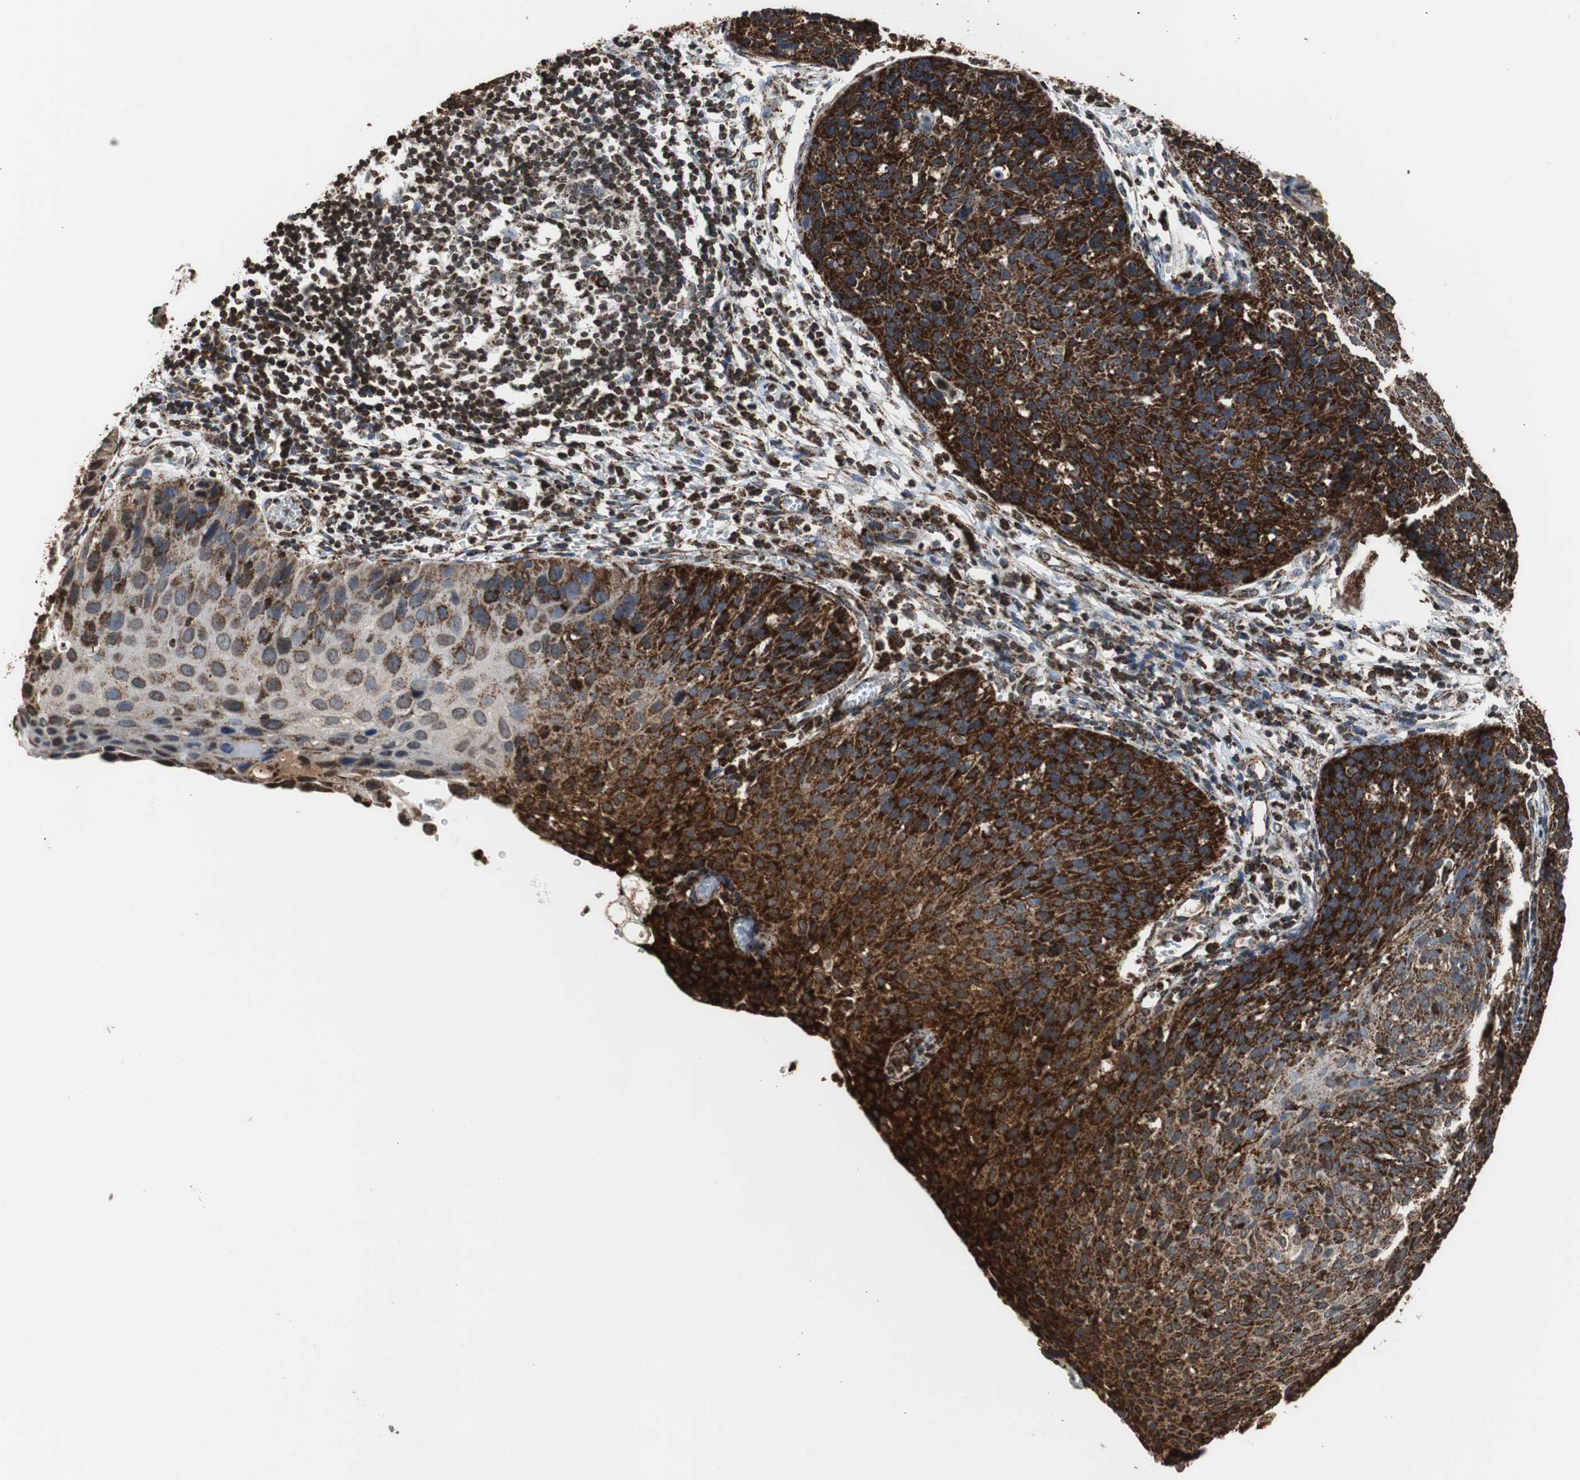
{"staining": {"intensity": "strong", "quantity": ">75%", "location": "cytoplasmic/membranous"}, "tissue": "cervical cancer", "cell_type": "Tumor cells", "image_type": "cancer", "snomed": [{"axis": "morphology", "description": "Squamous cell carcinoma, NOS"}, {"axis": "topography", "description": "Cervix"}], "caption": "This is a photomicrograph of immunohistochemistry staining of cervical cancer (squamous cell carcinoma), which shows strong positivity in the cytoplasmic/membranous of tumor cells.", "gene": "HSPA9", "patient": {"sex": "female", "age": 38}}